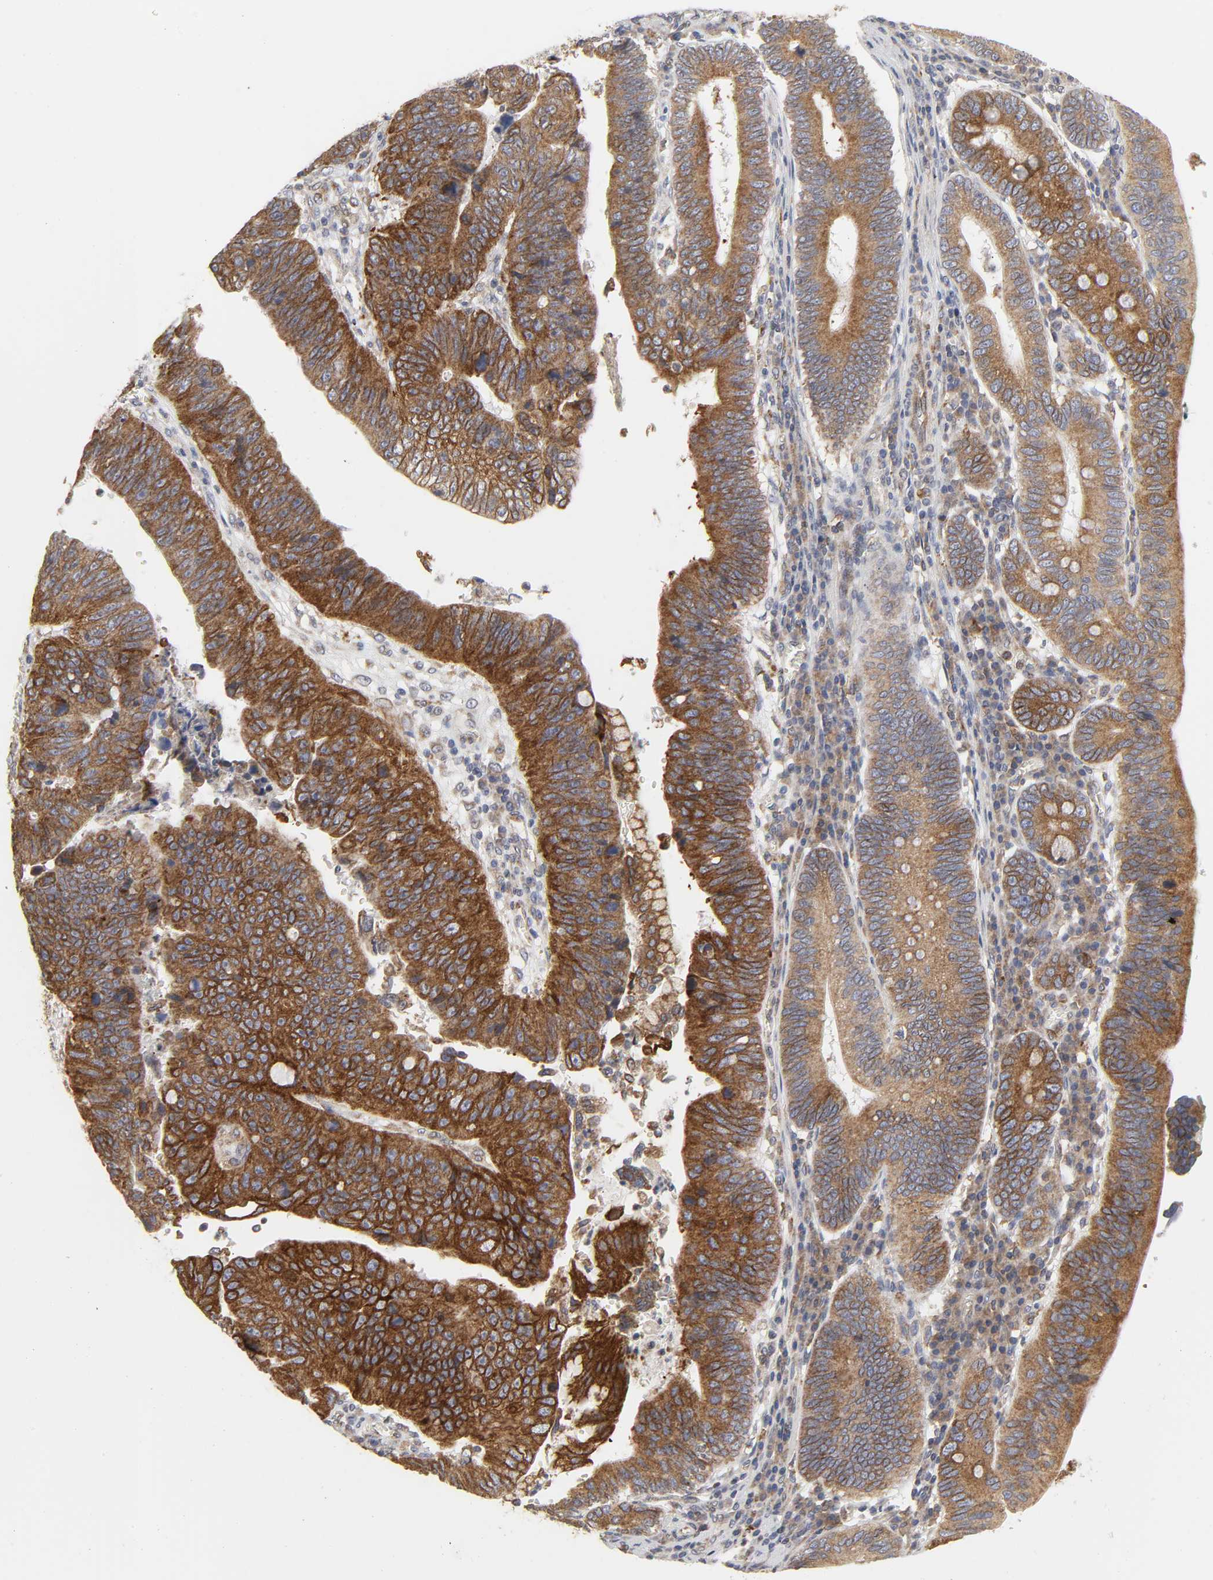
{"staining": {"intensity": "strong", "quantity": ">75%", "location": "cytoplasmic/membranous"}, "tissue": "stomach cancer", "cell_type": "Tumor cells", "image_type": "cancer", "snomed": [{"axis": "morphology", "description": "Adenocarcinoma, NOS"}, {"axis": "topography", "description": "Stomach"}], "caption": "A photomicrograph of human stomach adenocarcinoma stained for a protein displays strong cytoplasmic/membranous brown staining in tumor cells. (Brightfield microscopy of DAB IHC at high magnification).", "gene": "POR", "patient": {"sex": "male", "age": 59}}